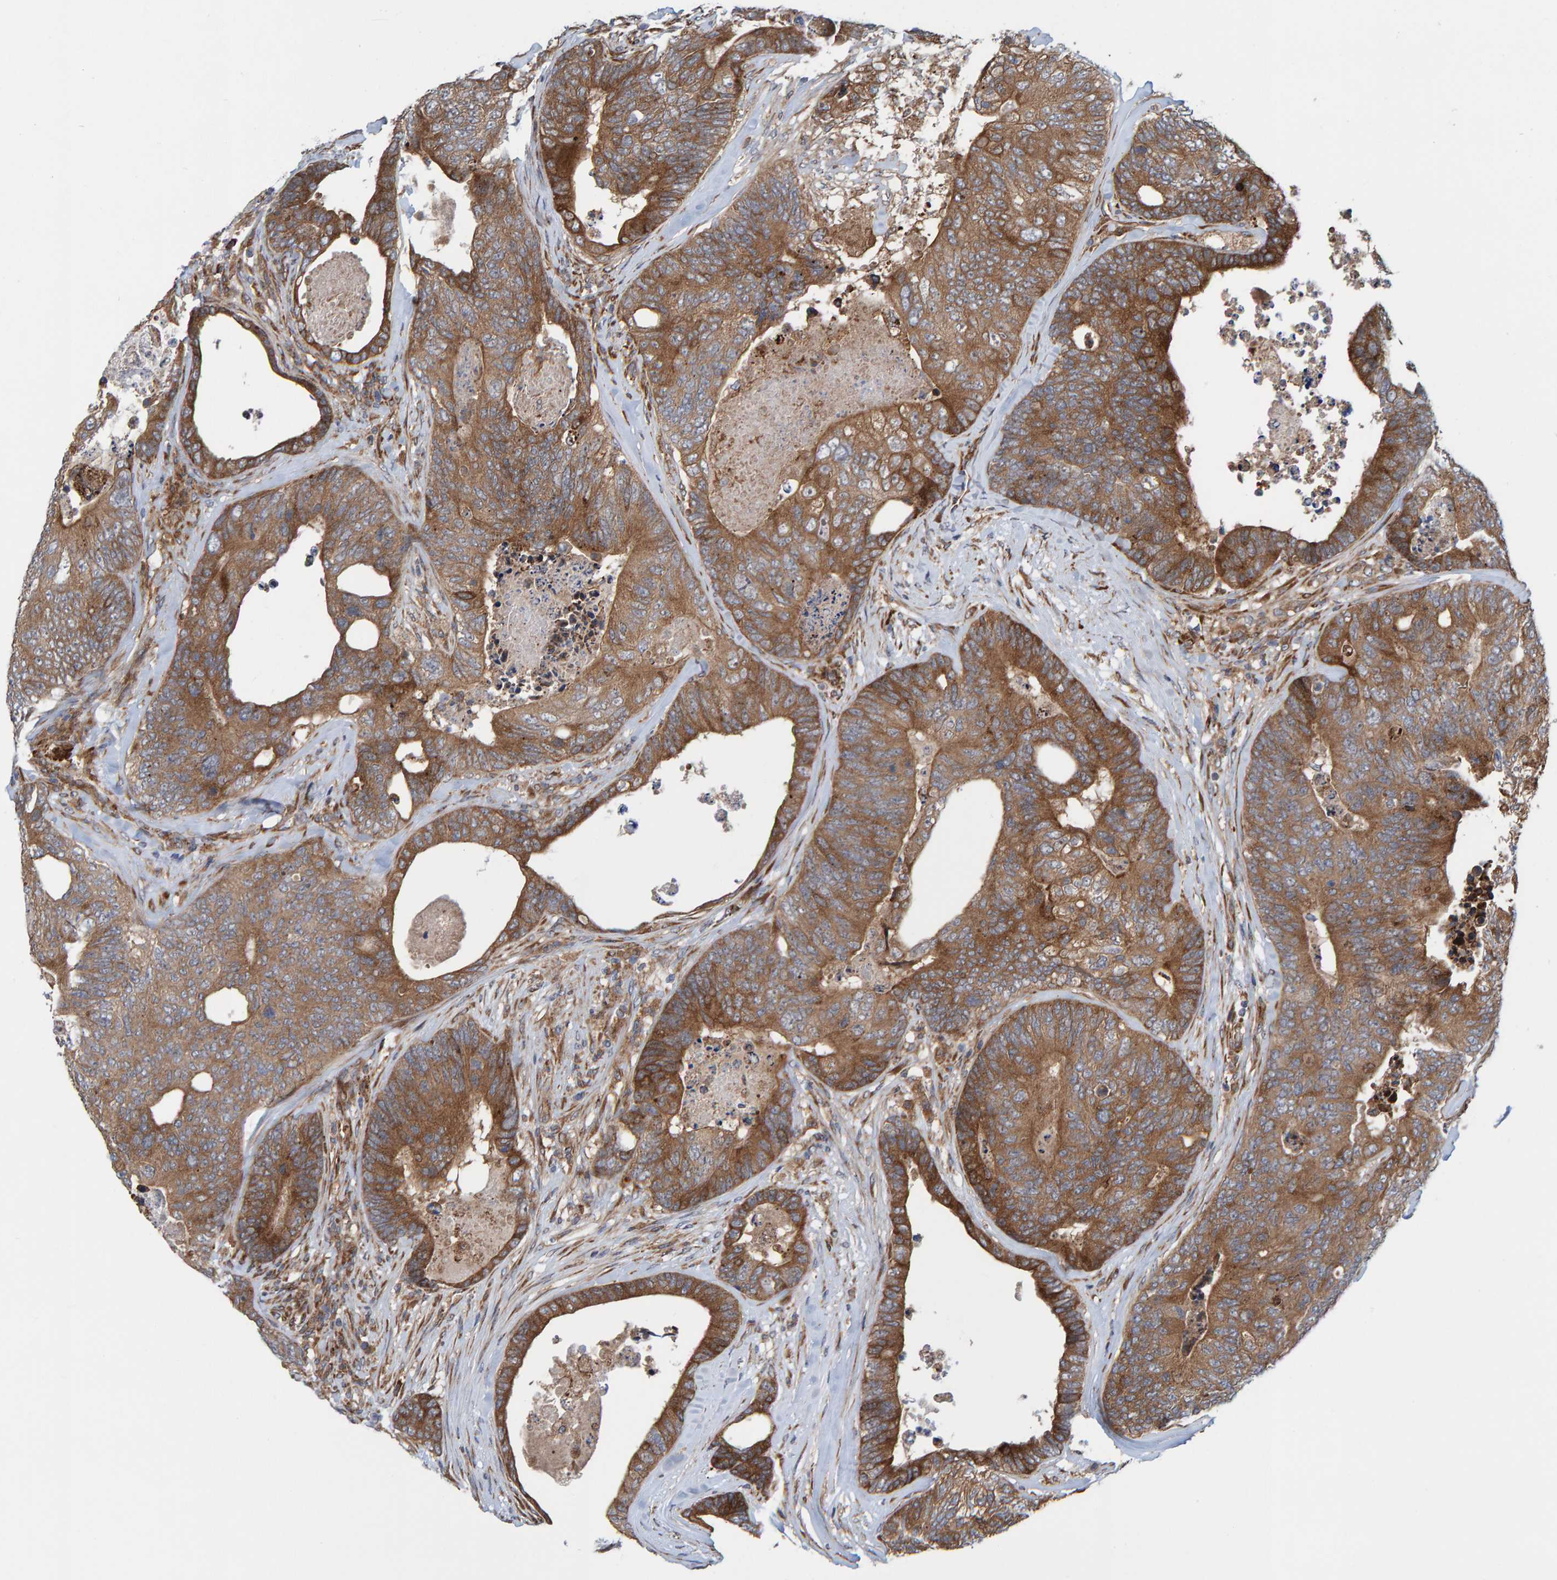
{"staining": {"intensity": "moderate", "quantity": ">75%", "location": "cytoplasmic/membranous"}, "tissue": "colorectal cancer", "cell_type": "Tumor cells", "image_type": "cancer", "snomed": [{"axis": "morphology", "description": "Adenocarcinoma, NOS"}, {"axis": "topography", "description": "Colon"}], "caption": "Immunohistochemistry (IHC) micrograph of human colorectal cancer (adenocarcinoma) stained for a protein (brown), which displays medium levels of moderate cytoplasmic/membranous staining in approximately >75% of tumor cells.", "gene": "KIAA0753", "patient": {"sex": "female", "age": 67}}